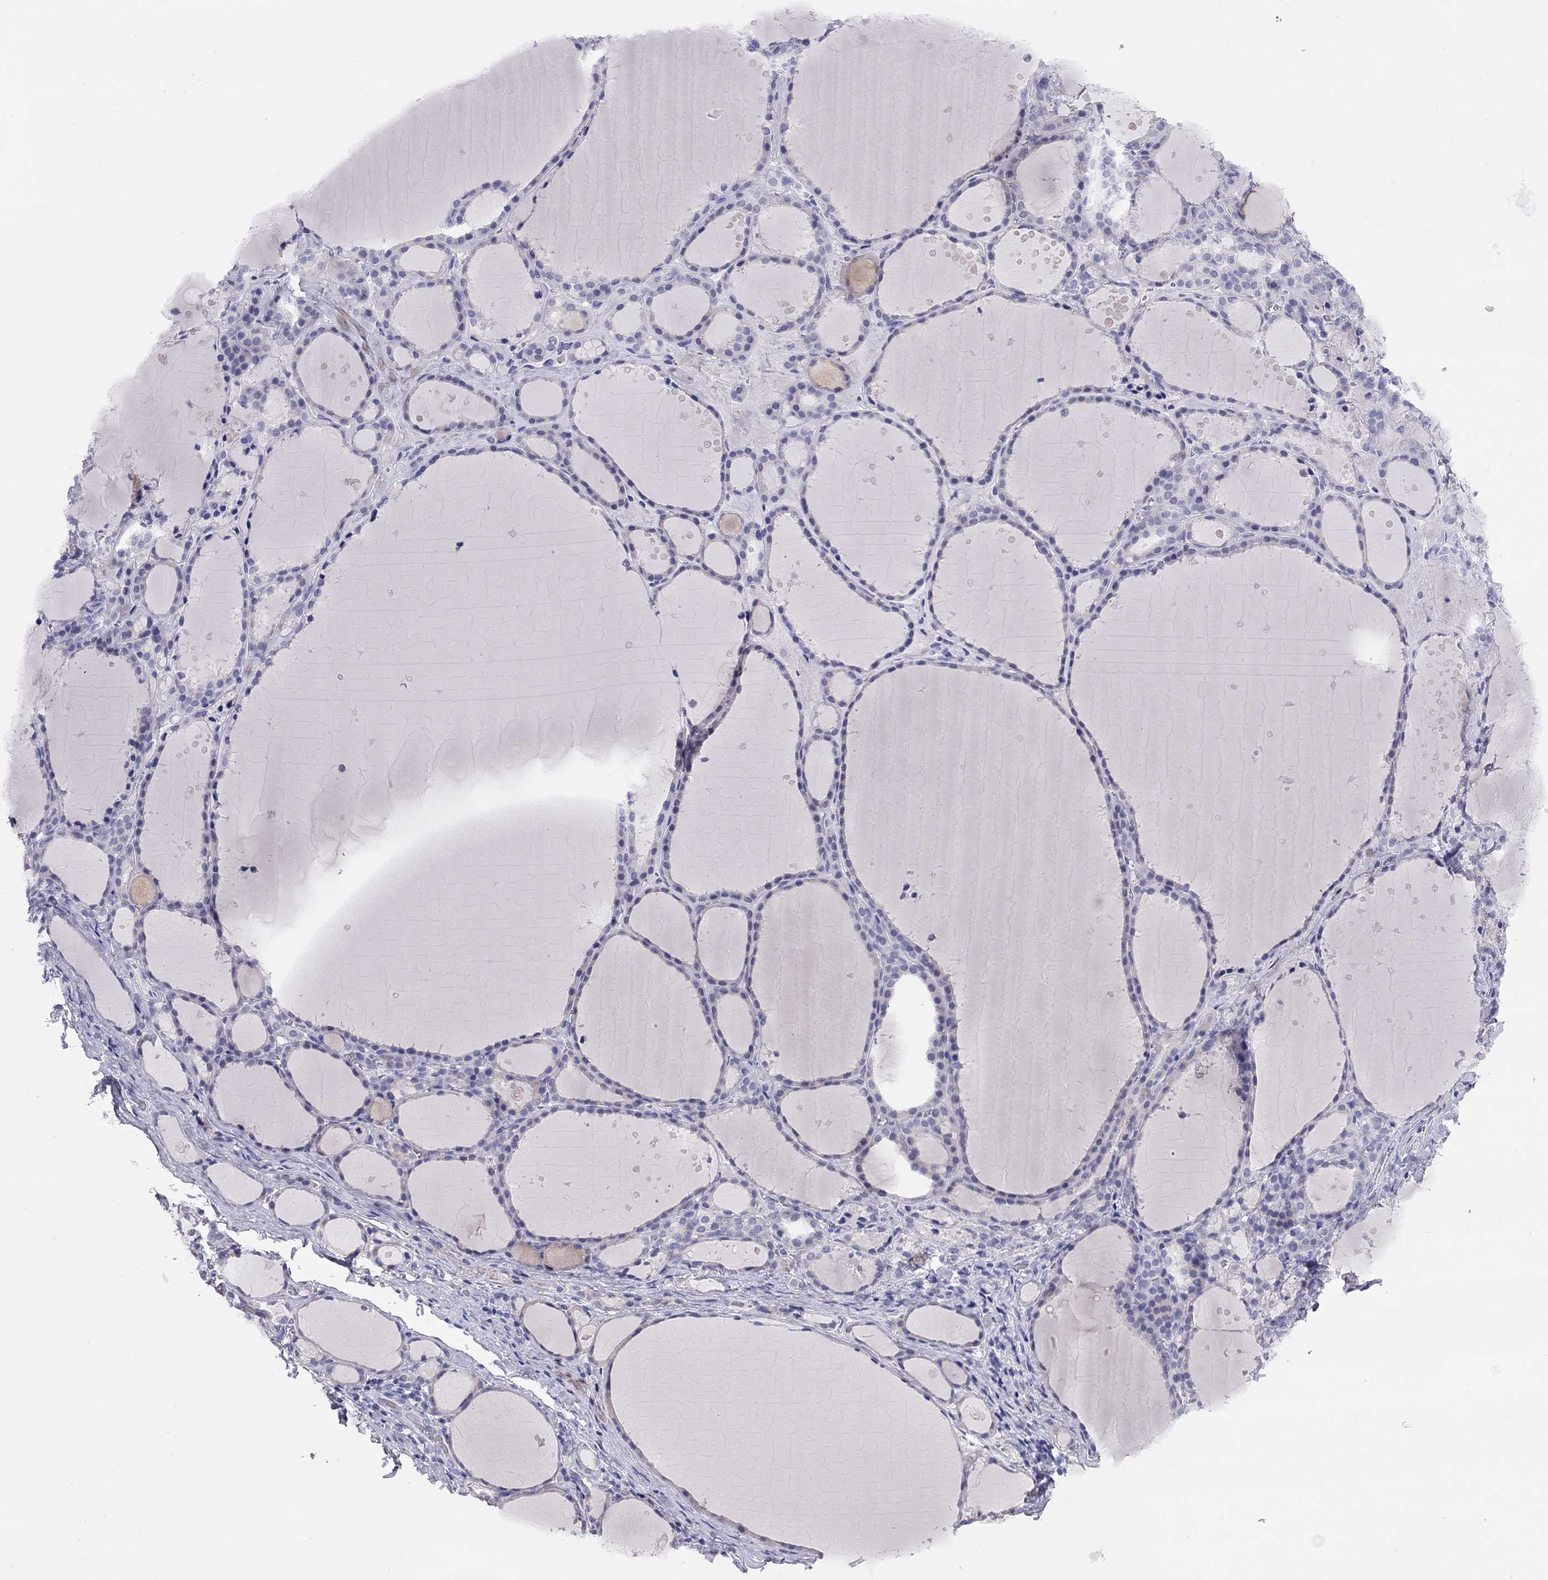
{"staining": {"intensity": "negative", "quantity": "none", "location": "none"}, "tissue": "thyroid gland", "cell_type": "Glandular cells", "image_type": "normal", "snomed": [{"axis": "morphology", "description": "Normal tissue, NOS"}, {"axis": "topography", "description": "Thyroid gland"}], "caption": "Immunohistochemical staining of benign human thyroid gland shows no significant expression in glandular cells.", "gene": "LRIT2", "patient": {"sex": "male", "age": 68}}